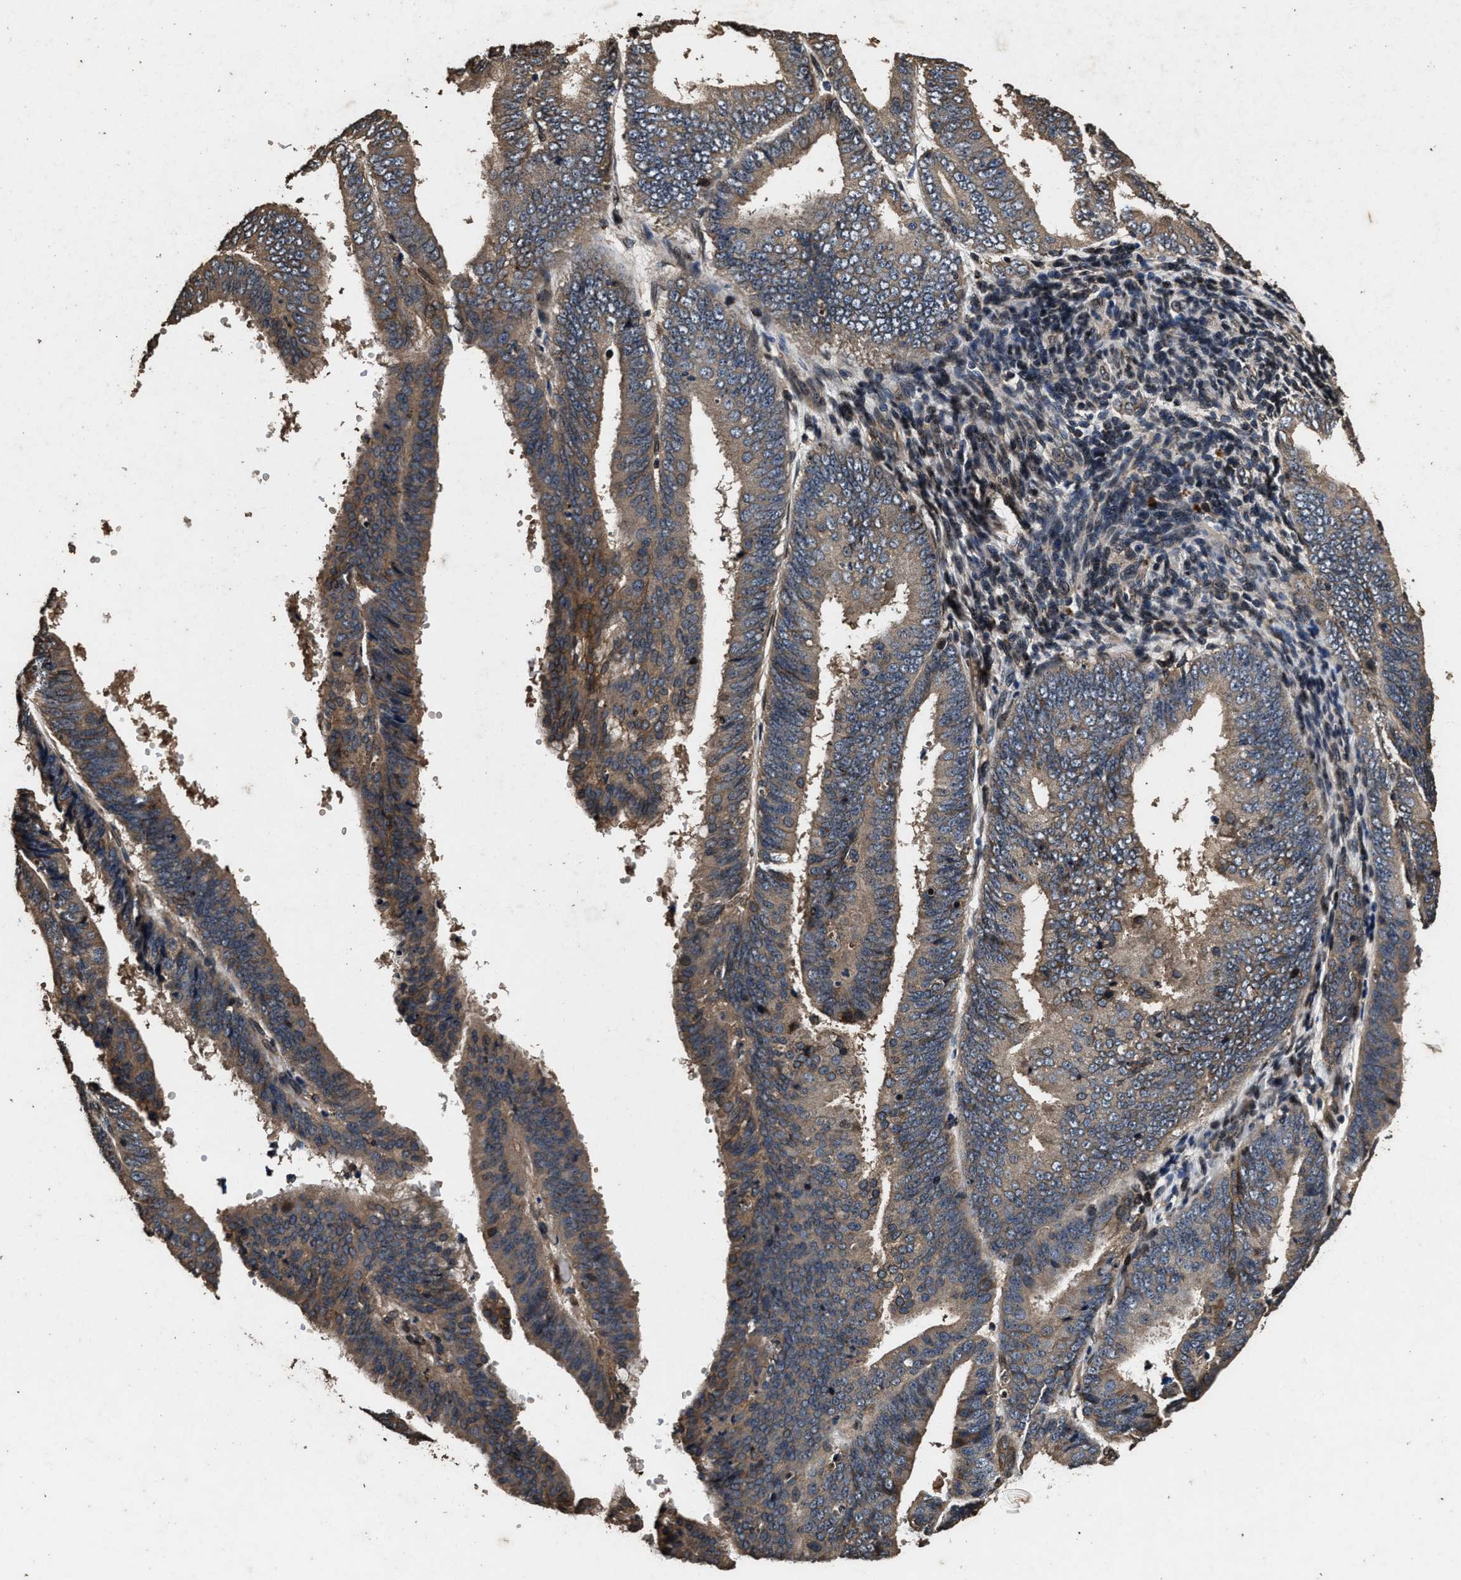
{"staining": {"intensity": "weak", "quantity": ">75%", "location": "cytoplasmic/membranous"}, "tissue": "endometrial cancer", "cell_type": "Tumor cells", "image_type": "cancer", "snomed": [{"axis": "morphology", "description": "Adenocarcinoma, NOS"}, {"axis": "topography", "description": "Endometrium"}], "caption": "There is low levels of weak cytoplasmic/membranous expression in tumor cells of endometrial adenocarcinoma, as demonstrated by immunohistochemical staining (brown color).", "gene": "ACCS", "patient": {"sex": "female", "age": 63}}